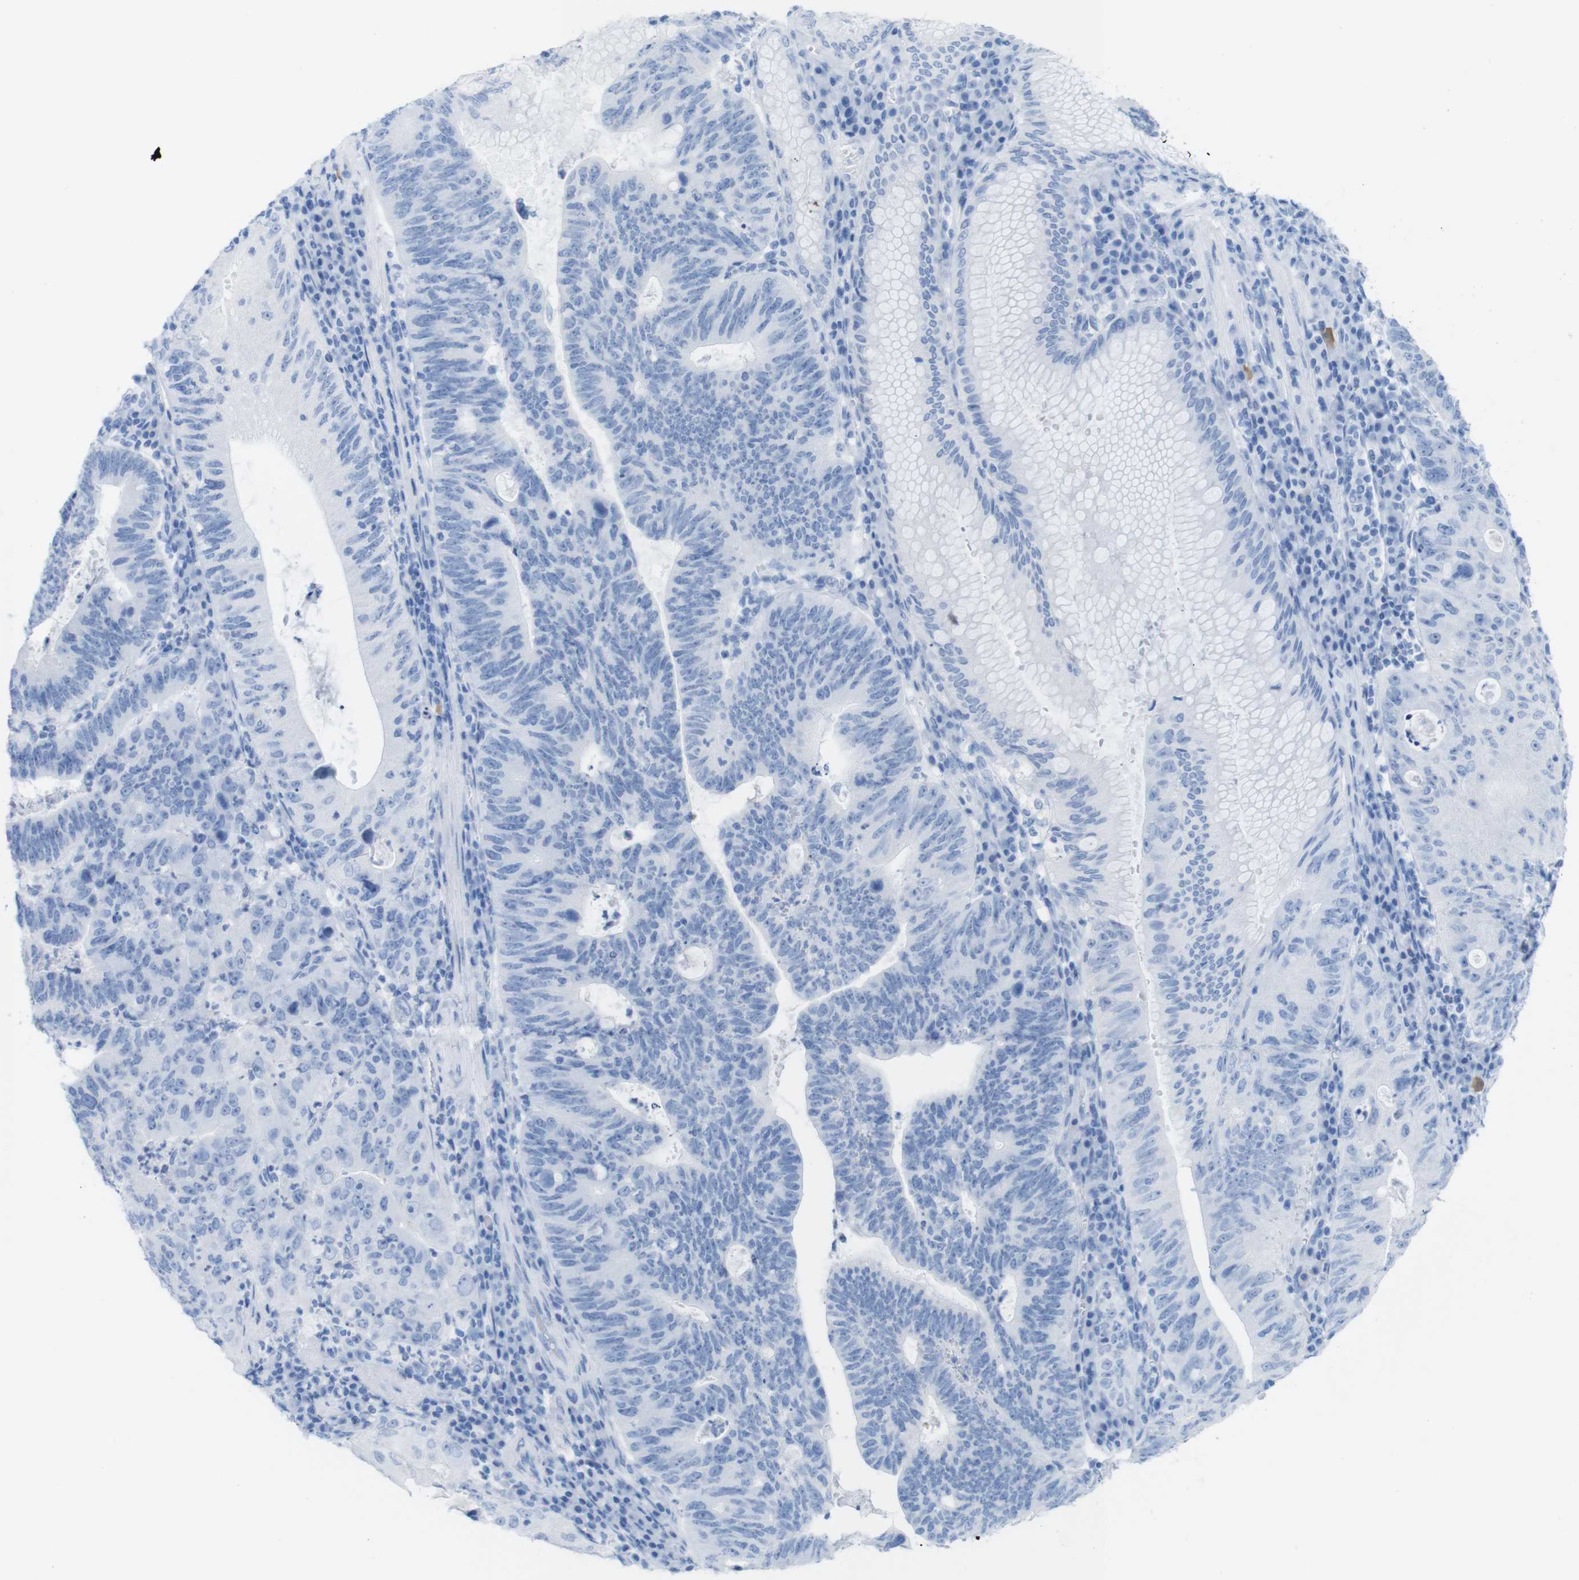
{"staining": {"intensity": "negative", "quantity": "none", "location": "none"}, "tissue": "stomach cancer", "cell_type": "Tumor cells", "image_type": "cancer", "snomed": [{"axis": "morphology", "description": "Adenocarcinoma, NOS"}, {"axis": "topography", "description": "Stomach"}], "caption": "An image of human stomach adenocarcinoma is negative for staining in tumor cells. The staining was performed using DAB to visualize the protein expression in brown, while the nuclei were stained in blue with hematoxylin (Magnification: 20x).", "gene": "MYH7", "patient": {"sex": "male", "age": 59}}